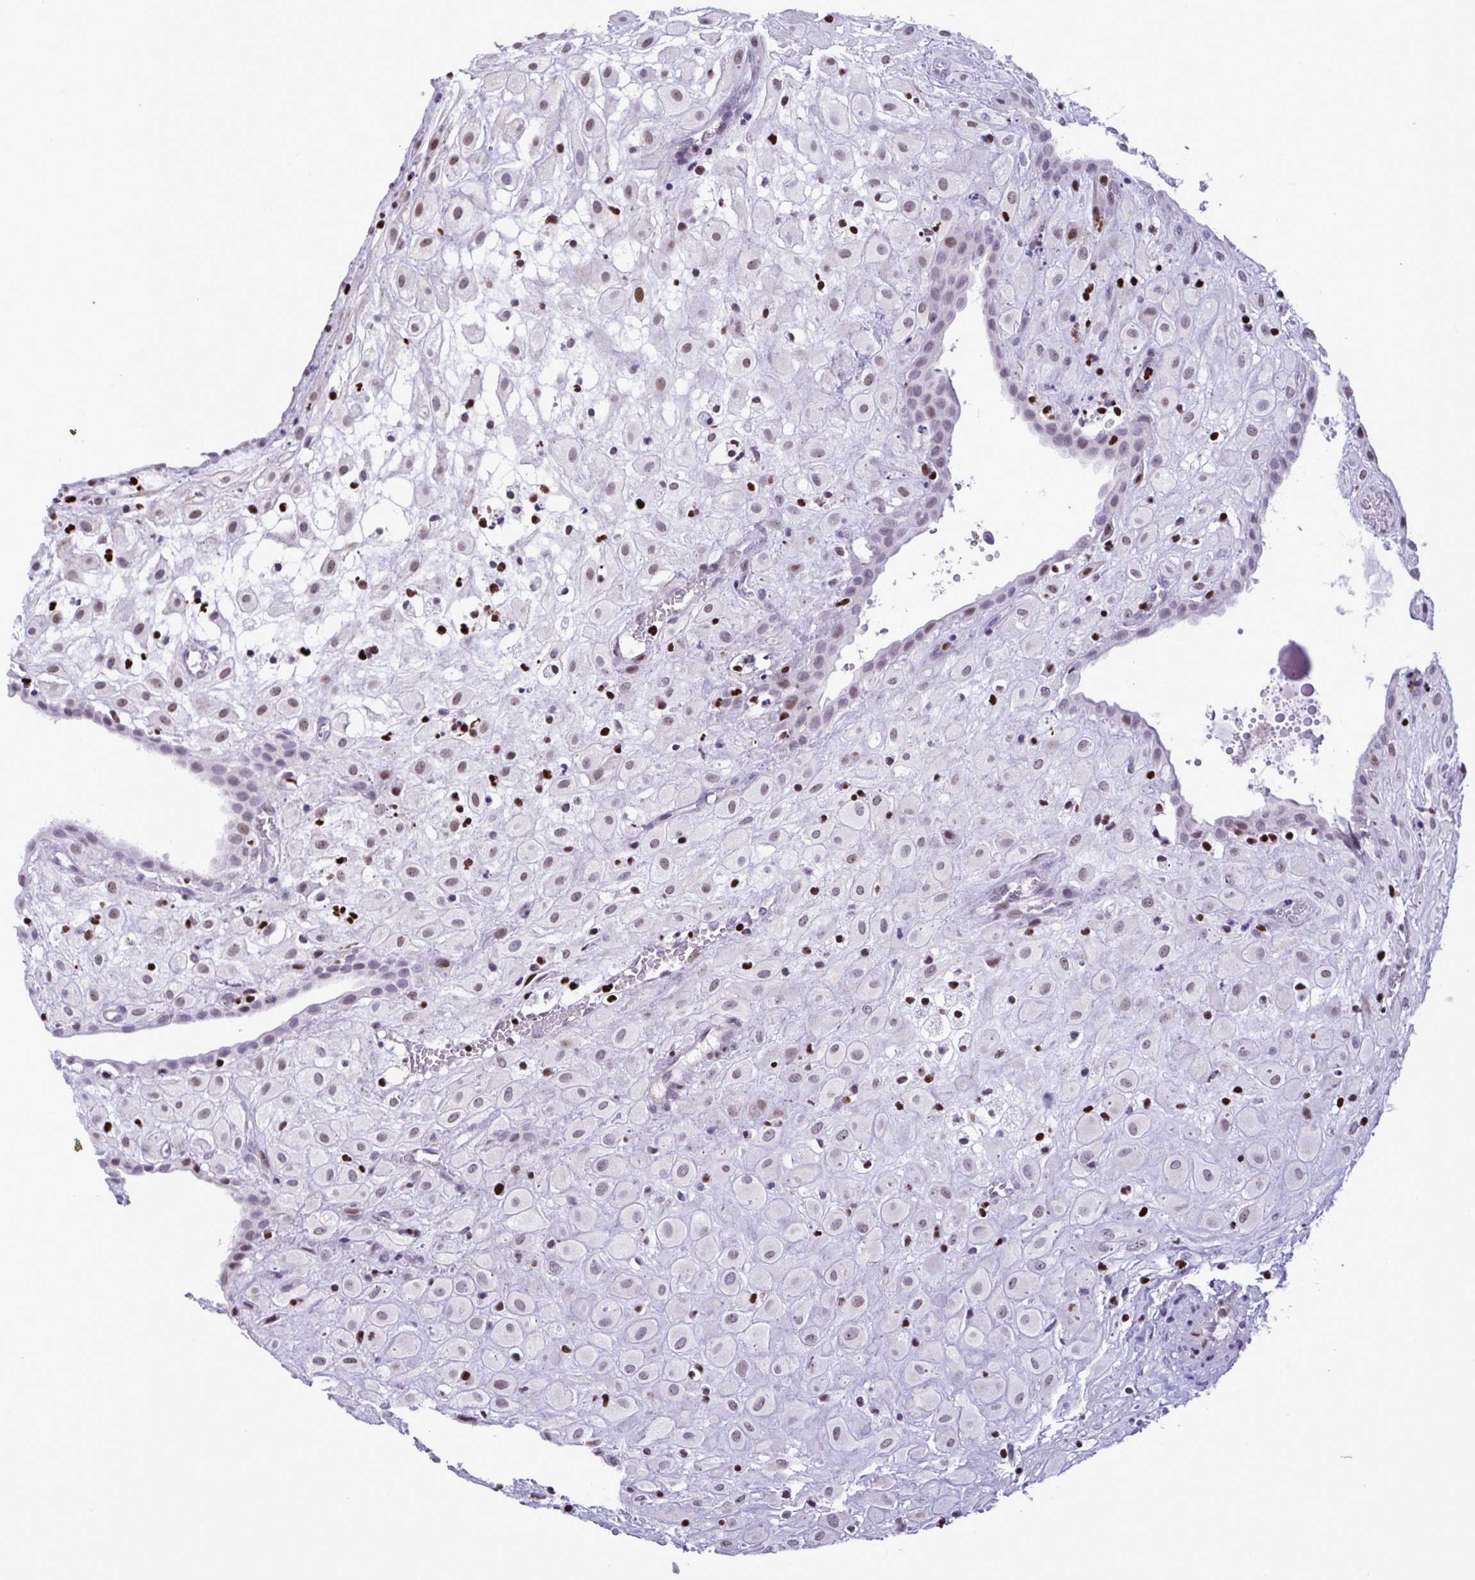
{"staining": {"intensity": "weak", "quantity": "<25%", "location": "nuclear"}, "tissue": "placenta", "cell_type": "Decidual cells", "image_type": "normal", "snomed": [{"axis": "morphology", "description": "Normal tissue, NOS"}, {"axis": "topography", "description": "Placenta"}], "caption": "This histopathology image is of unremarkable placenta stained with immunohistochemistry to label a protein in brown with the nuclei are counter-stained blue. There is no expression in decidual cells. (DAB immunohistochemistry (IHC) visualized using brightfield microscopy, high magnification).", "gene": "HMGB2", "patient": {"sex": "female", "age": 24}}